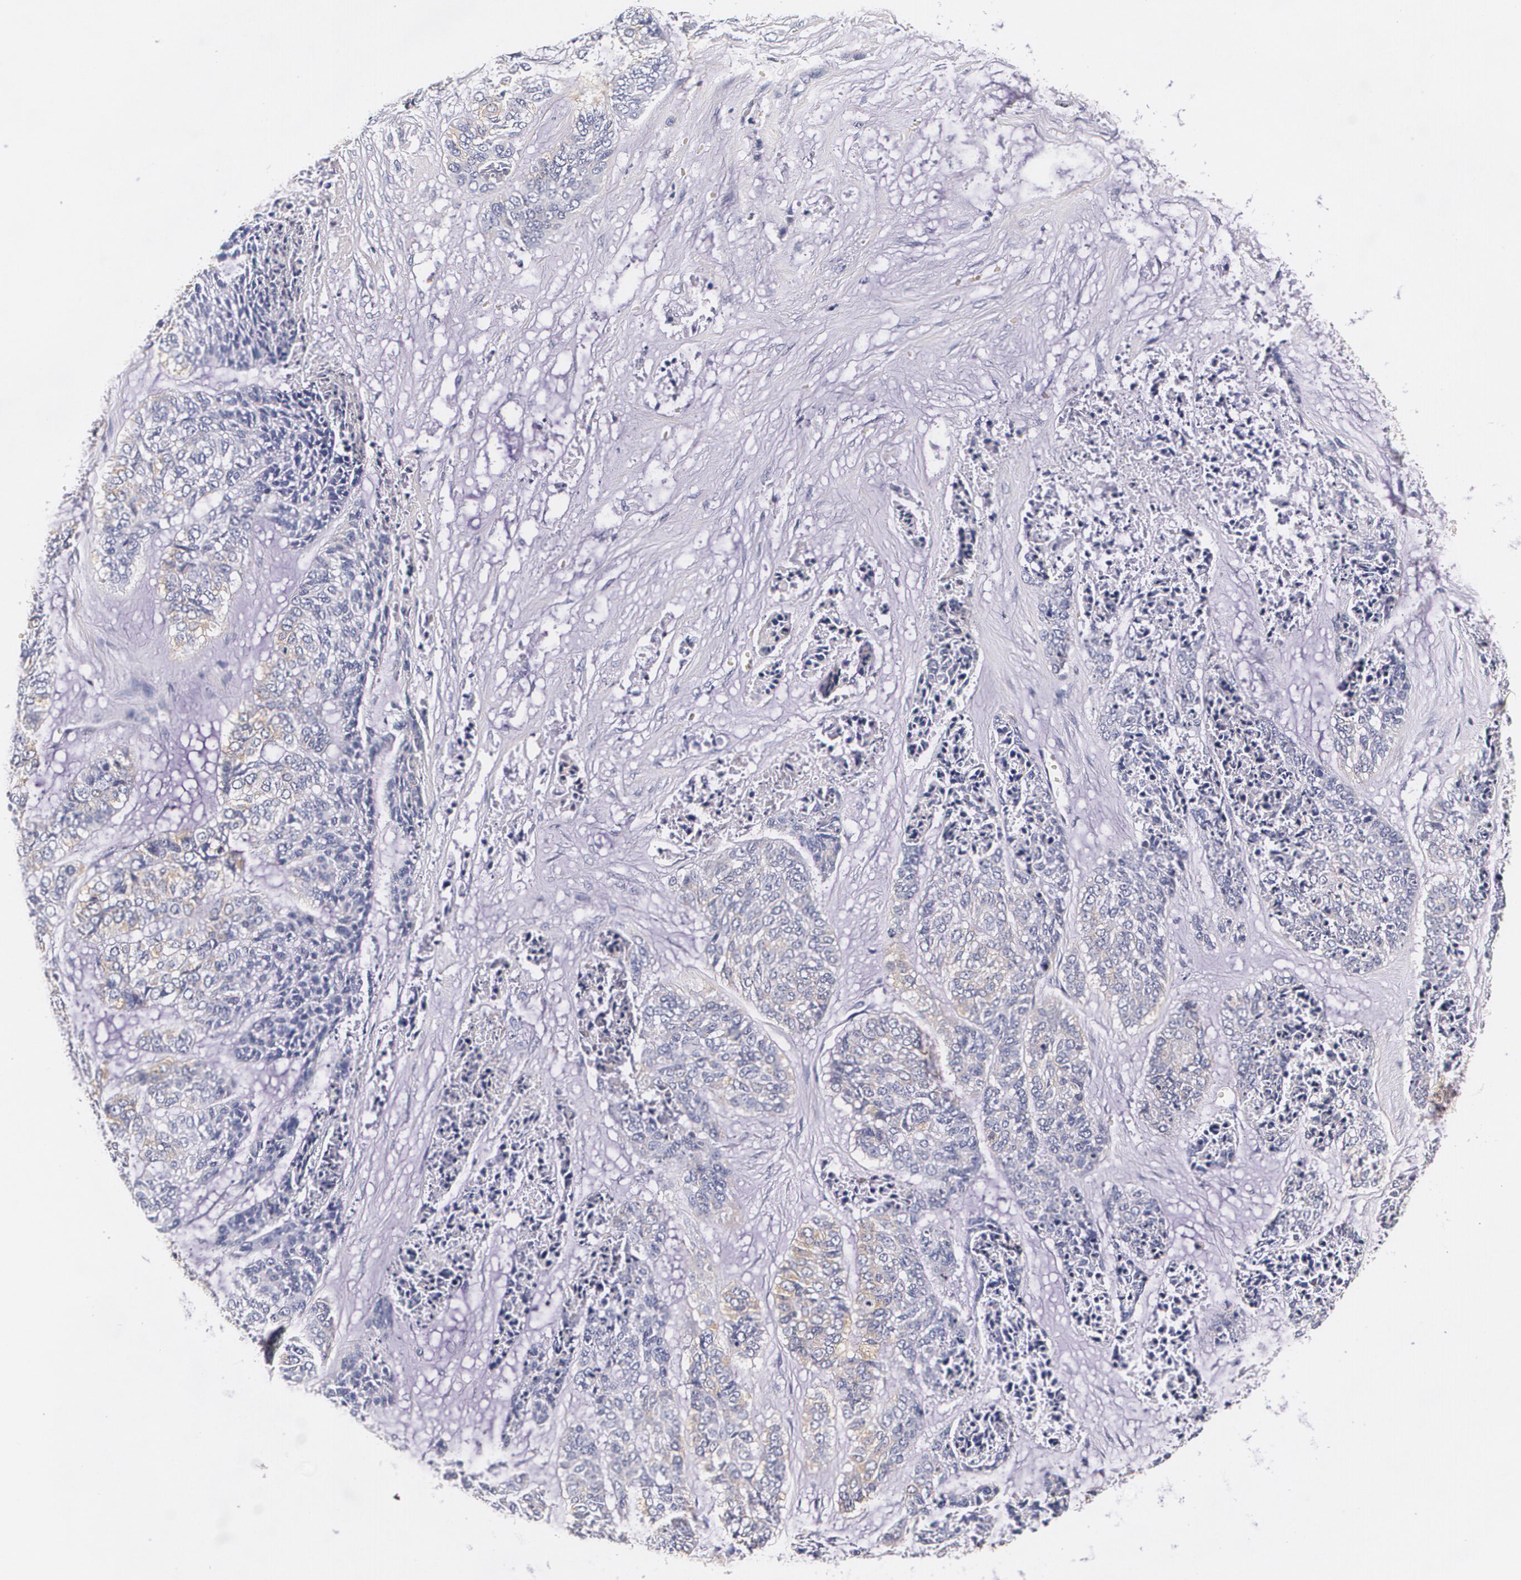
{"staining": {"intensity": "negative", "quantity": "none", "location": "none"}, "tissue": "skin cancer", "cell_type": "Tumor cells", "image_type": "cancer", "snomed": [{"axis": "morphology", "description": "Basal cell carcinoma"}, {"axis": "topography", "description": "Skin"}], "caption": "A micrograph of skin cancer (basal cell carcinoma) stained for a protein displays no brown staining in tumor cells.", "gene": "TTR", "patient": {"sex": "female", "age": 64}}